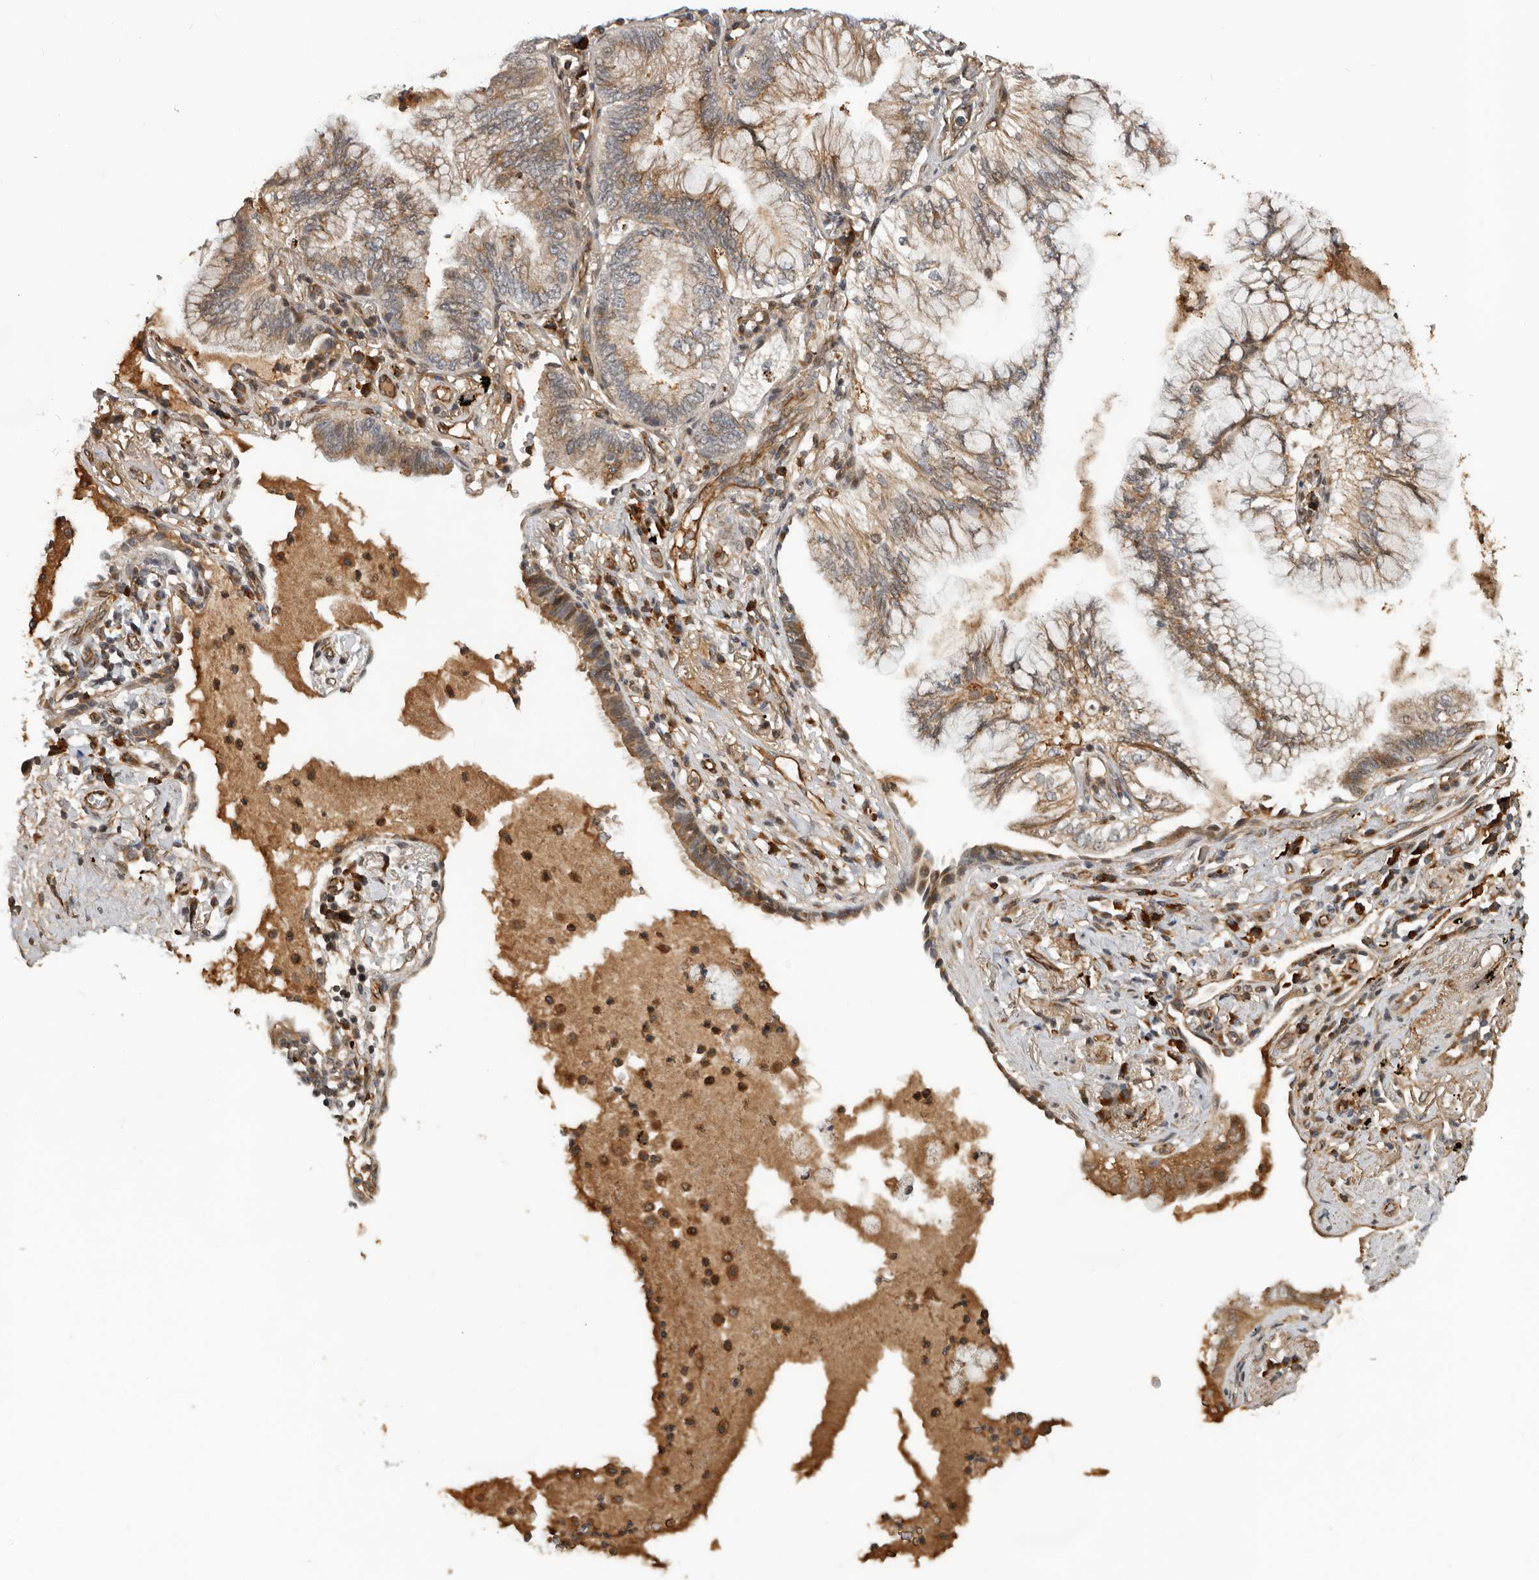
{"staining": {"intensity": "moderate", "quantity": ">75%", "location": "cytoplasmic/membranous"}, "tissue": "lung cancer", "cell_type": "Tumor cells", "image_type": "cancer", "snomed": [{"axis": "morphology", "description": "Adenocarcinoma, NOS"}, {"axis": "topography", "description": "Lung"}], "caption": "Tumor cells display moderate cytoplasmic/membranous positivity in approximately >75% of cells in lung cancer.", "gene": "RNF157", "patient": {"sex": "female", "age": 70}}